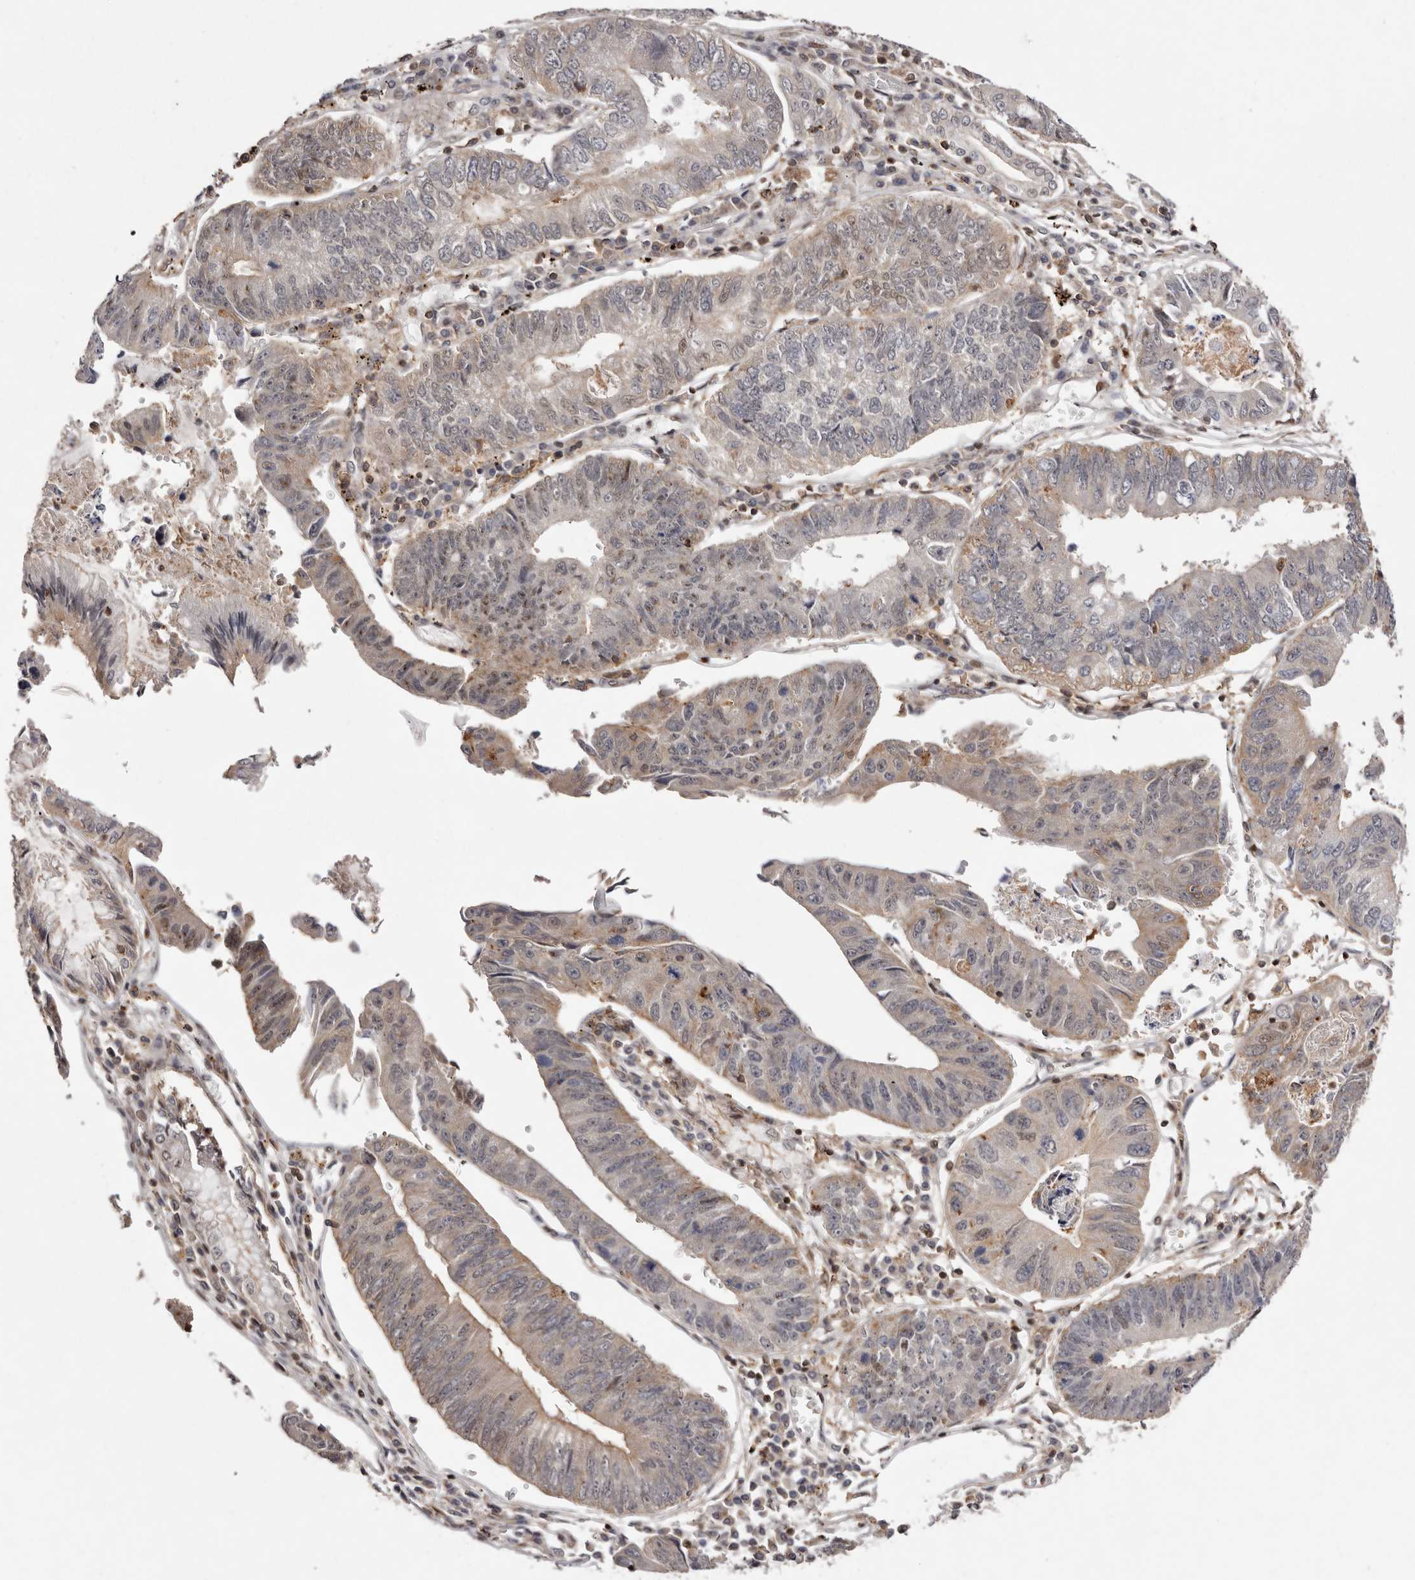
{"staining": {"intensity": "moderate", "quantity": "<25%", "location": "cytoplasmic/membranous,nuclear"}, "tissue": "stomach cancer", "cell_type": "Tumor cells", "image_type": "cancer", "snomed": [{"axis": "morphology", "description": "Adenocarcinoma, NOS"}, {"axis": "topography", "description": "Stomach"}], "caption": "Immunohistochemistry (IHC) staining of stomach cancer, which reveals low levels of moderate cytoplasmic/membranous and nuclear staining in about <25% of tumor cells indicating moderate cytoplasmic/membranous and nuclear protein expression. The staining was performed using DAB (3,3'-diaminobenzidine) (brown) for protein detection and nuclei were counterstained in hematoxylin (blue).", "gene": "FBXO5", "patient": {"sex": "male", "age": 59}}